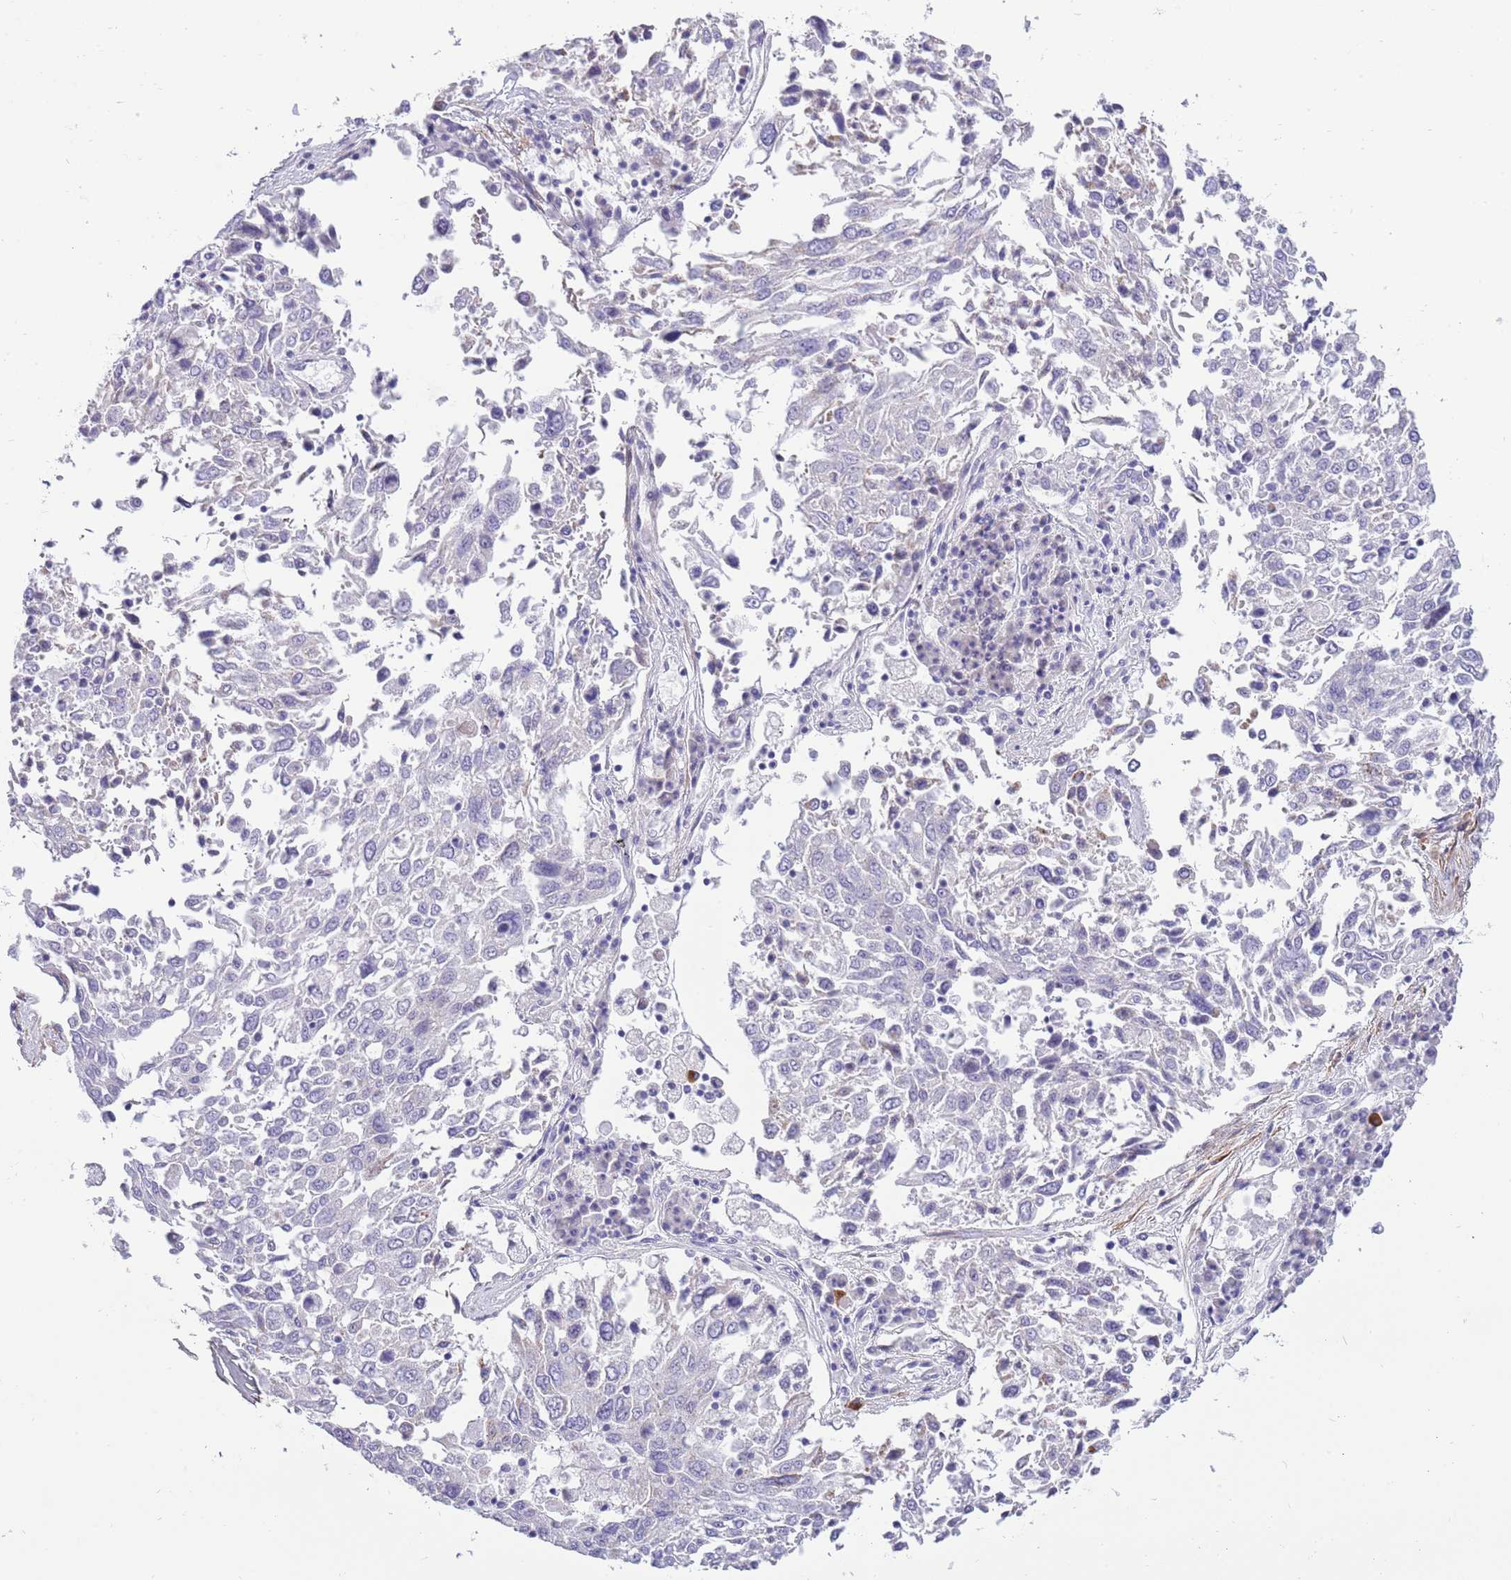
{"staining": {"intensity": "negative", "quantity": "none", "location": "none"}, "tissue": "lung cancer", "cell_type": "Tumor cells", "image_type": "cancer", "snomed": [{"axis": "morphology", "description": "Squamous cell carcinoma, NOS"}, {"axis": "topography", "description": "Lung"}], "caption": "IHC photomicrograph of neoplastic tissue: human lung cancer (squamous cell carcinoma) stained with DAB (3,3'-diaminobenzidine) exhibits no significant protein positivity in tumor cells.", "gene": "ZC4H2", "patient": {"sex": "male", "age": 65}}